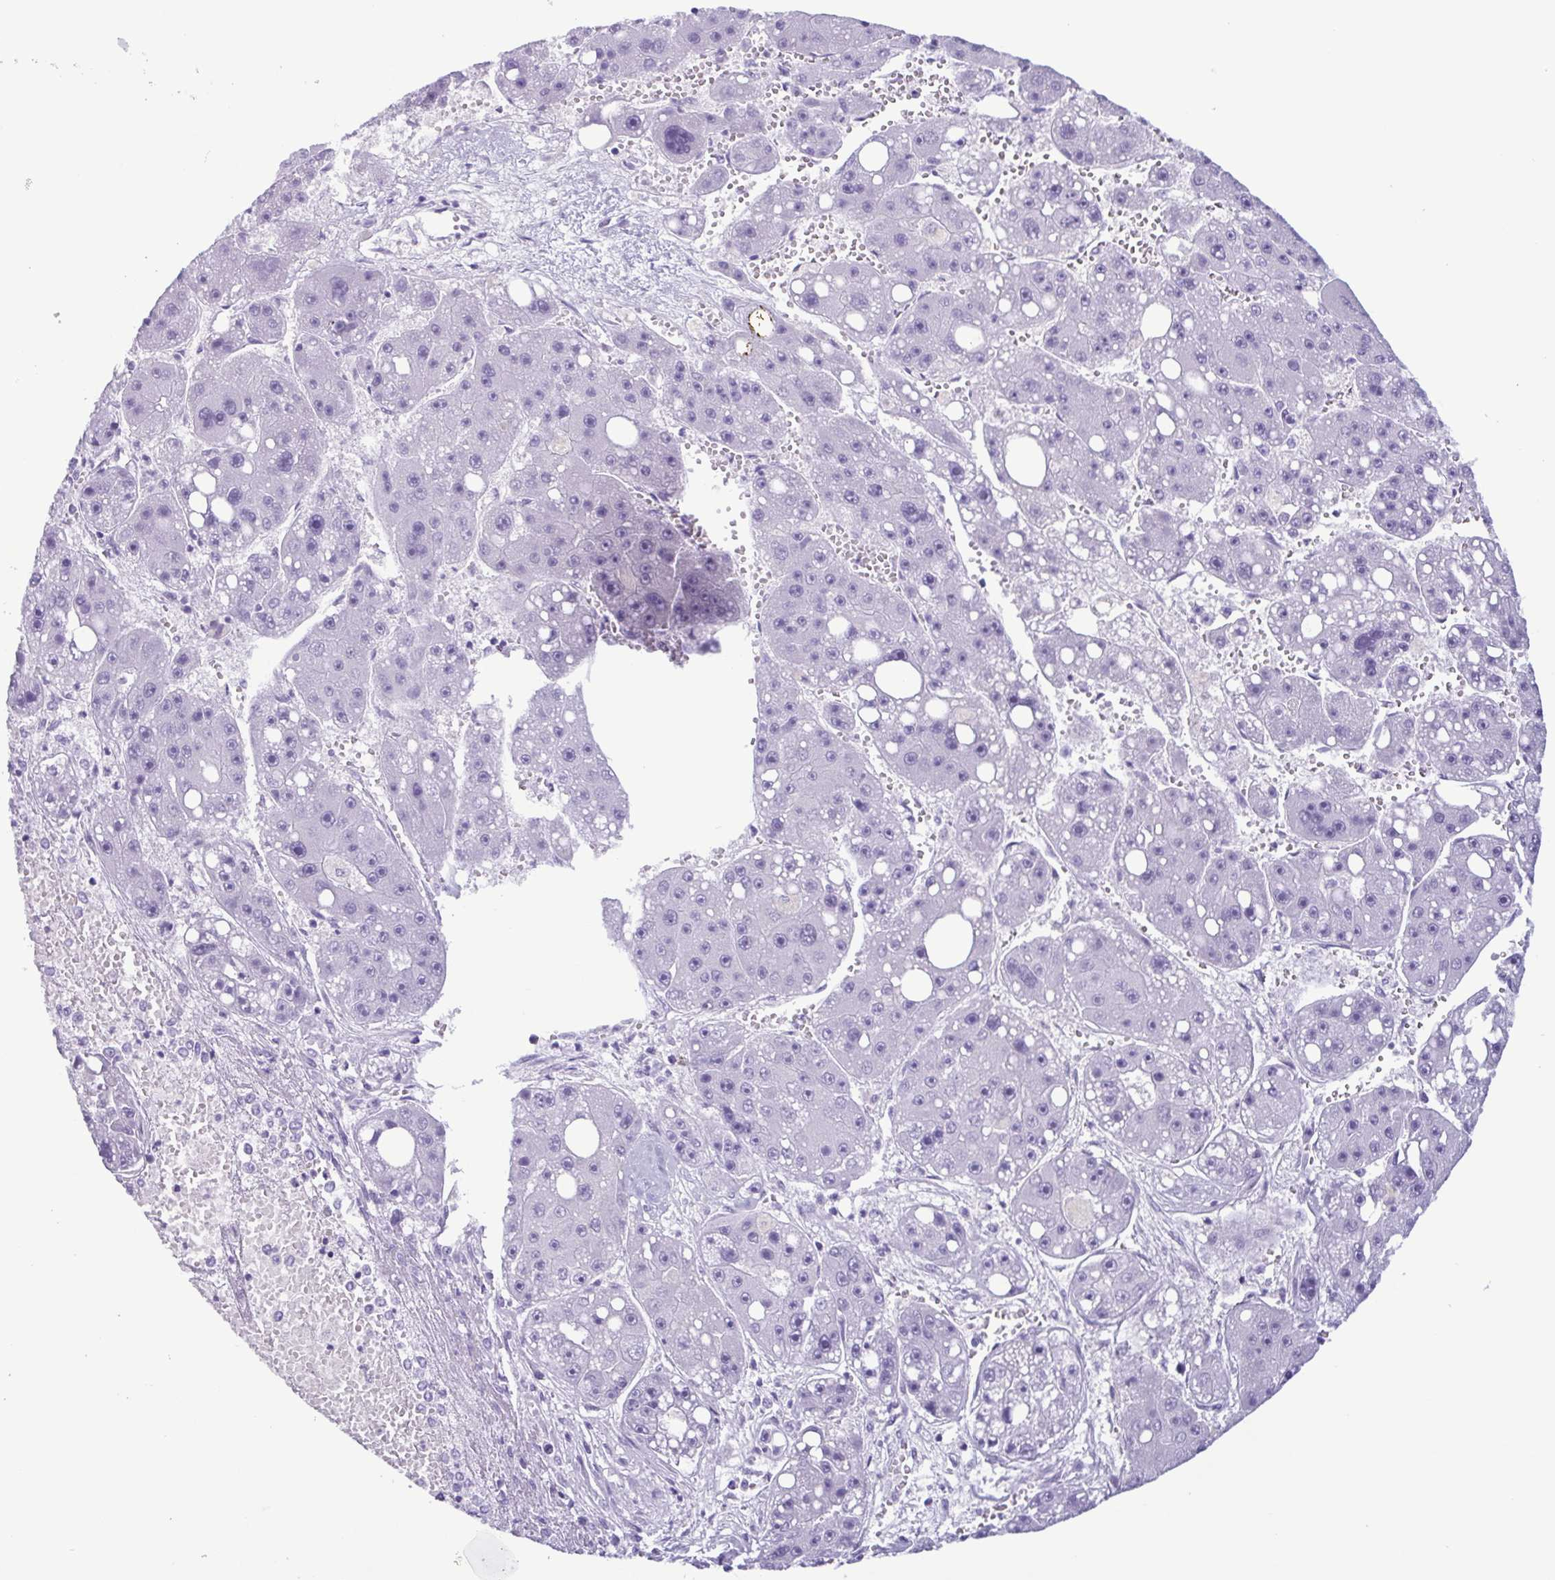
{"staining": {"intensity": "negative", "quantity": "none", "location": "none"}, "tissue": "liver cancer", "cell_type": "Tumor cells", "image_type": "cancer", "snomed": [{"axis": "morphology", "description": "Carcinoma, Hepatocellular, NOS"}, {"axis": "topography", "description": "Liver"}], "caption": "High magnification brightfield microscopy of hepatocellular carcinoma (liver) stained with DAB (3,3'-diaminobenzidine) (brown) and counterstained with hematoxylin (blue): tumor cells show no significant expression. (Brightfield microscopy of DAB (3,3'-diaminobenzidine) immunohistochemistry at high magnification).", "gene": "LTF", "patient": {"sex": "female", "age": 61}}